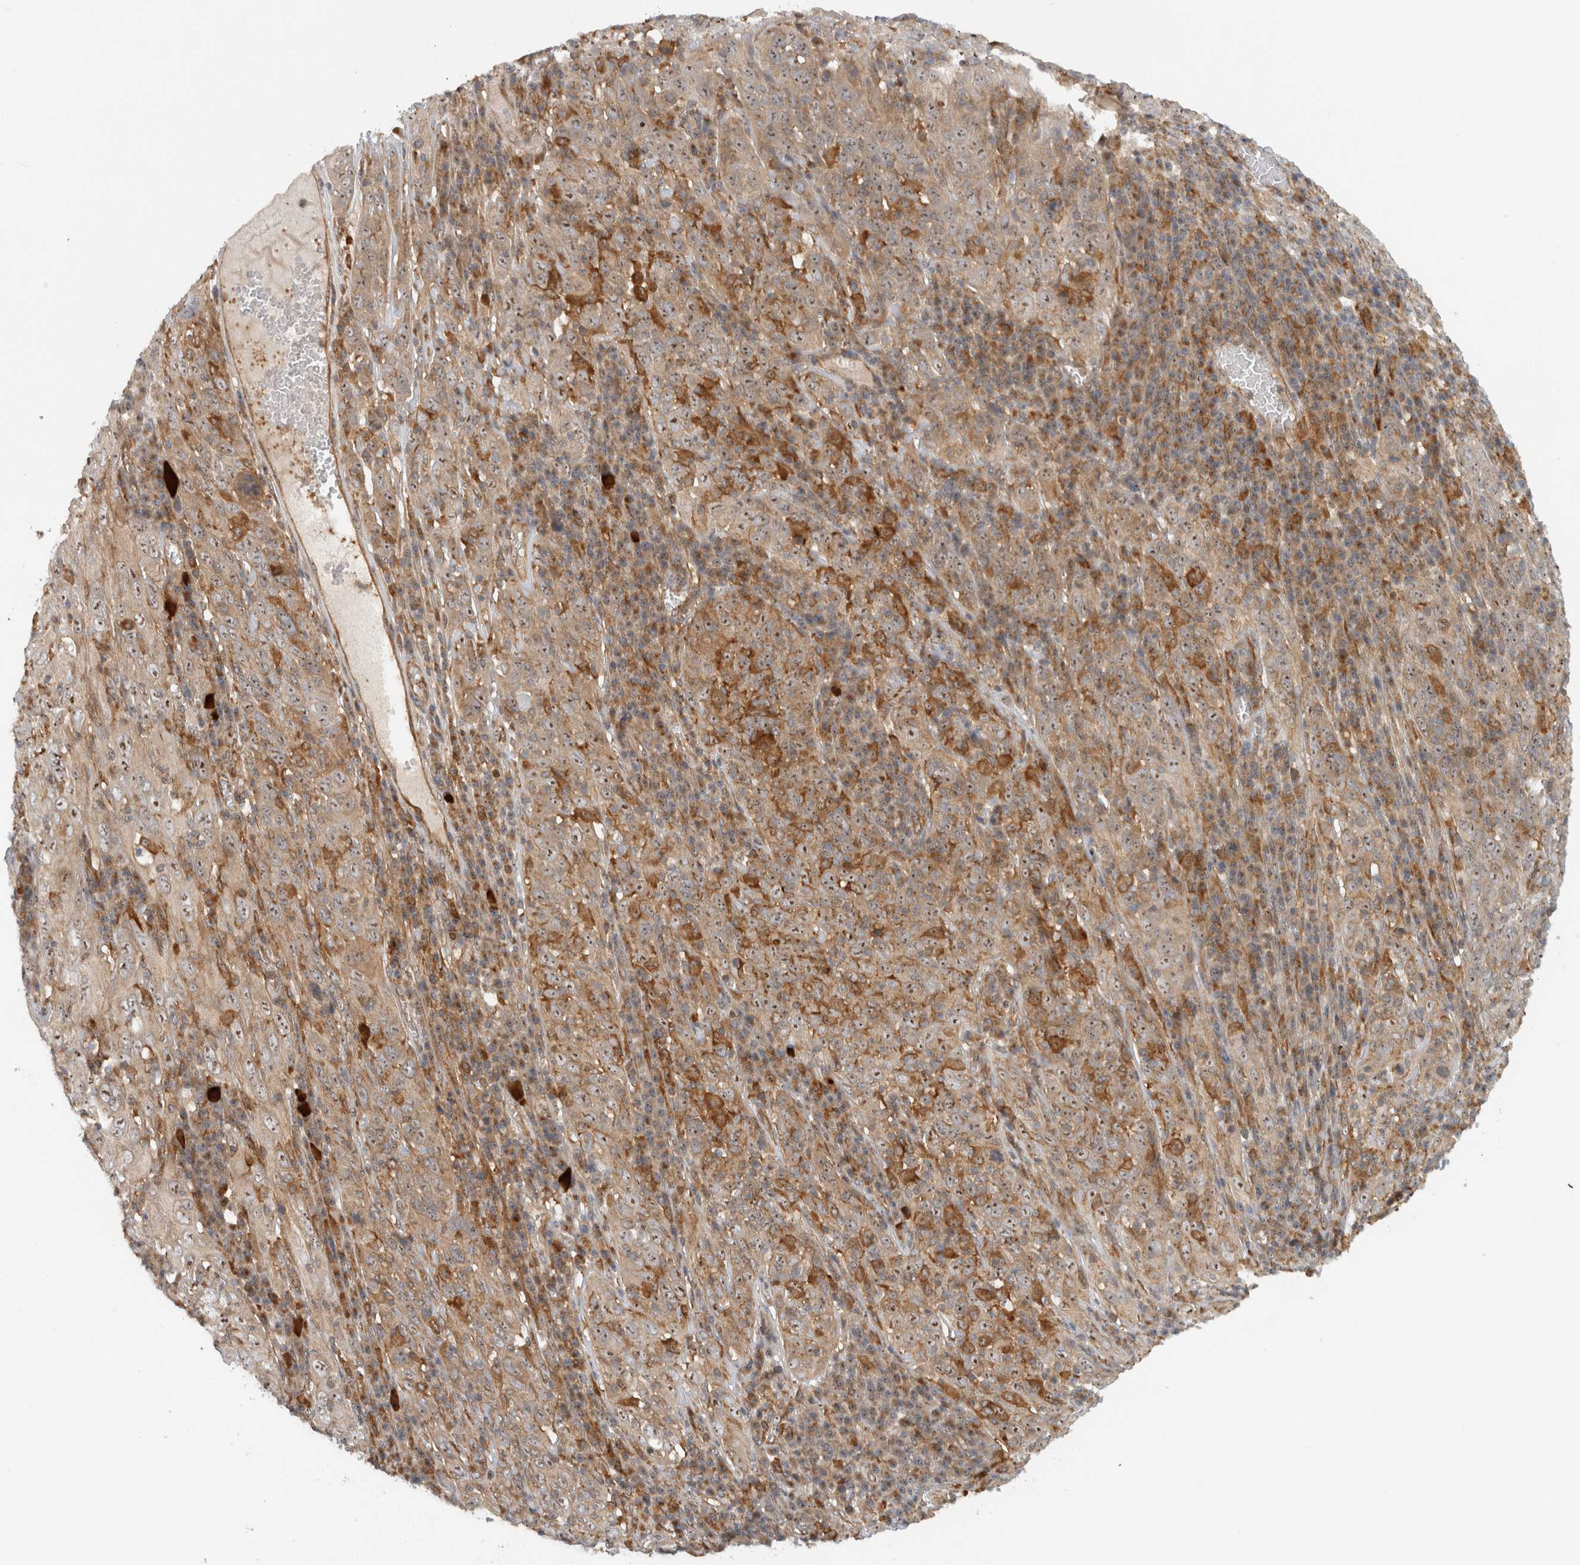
{"staining": {"intensity": "moderate", "quantity": ">75%", "location": "cytoplasmic/membranous,nuclear"}, "tissue": "cervical cancer", "cell_type": "Tumor cells", "image_type": "cancer", "snomed": [{"axis": "morphology", "description": "Squamous cell carcinoma, NOS"}, {"axis": "topography", "description": "Cervix"}], "caption": "A medium amount of moderate cytoplasmic/membranous and nuclear positivity is present in about >75% of tumor cells in cervical cancer (squamous cell carcinoma) tissue. The staining was performed using DAB to visualize the protein expression in brown, while the nuclei were stained in blue with hematoxylin (Magnification: 20x).", "gene": "WASF2", "patient": {"sex": "female", "age": 46}}